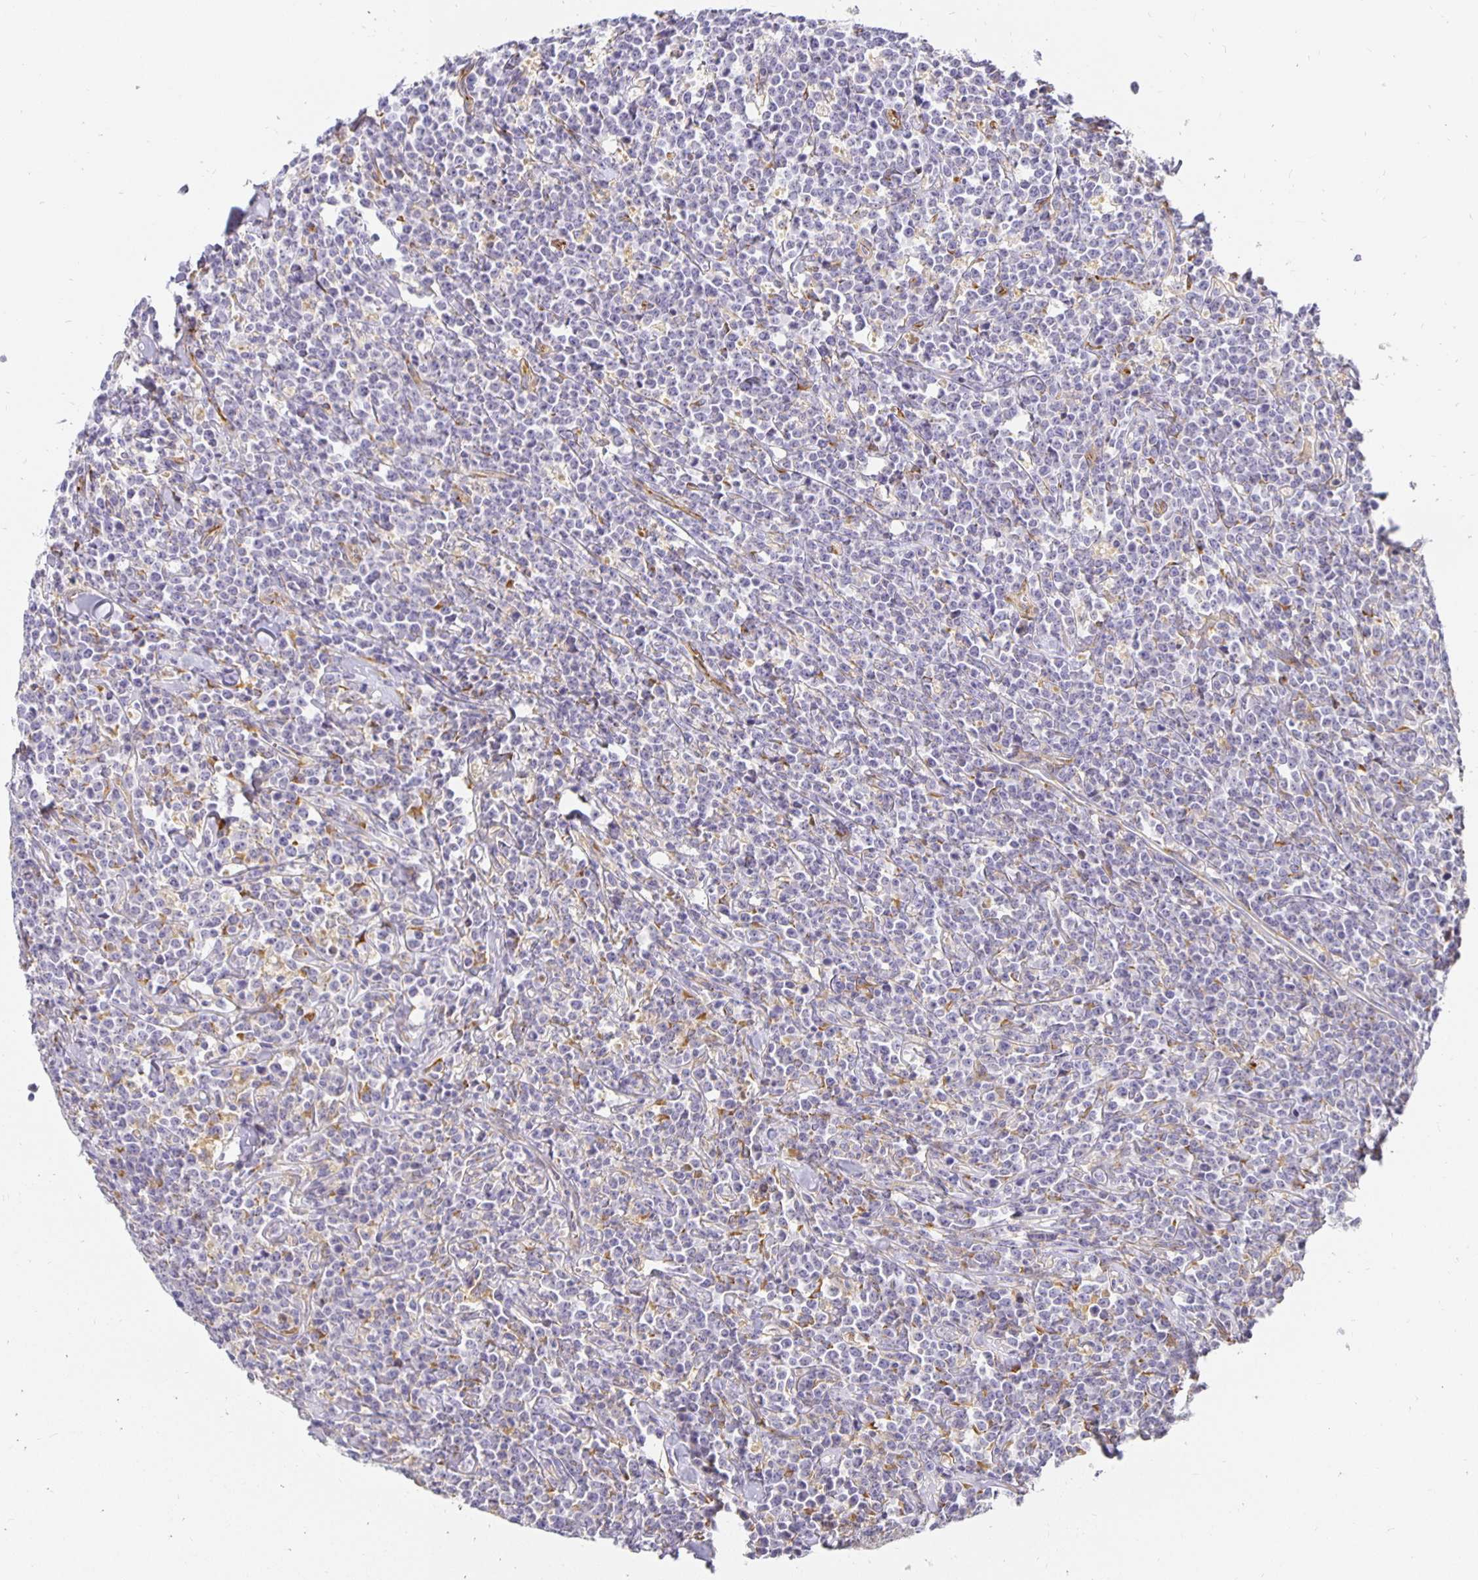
{"staining": {"intensity": "negative", "quantity": "none", "location": "none"}, "tissue": "lymphoma", "cell_type": "Tumor cells", "image_type": "cancer", "snomed": [{"axis": "morphology", "description": "Malignant lymphoma, non-Hodgkin's type, High grade"}, {"axis": "topography", "description": "Small intestine"}], "caption": "Tumor cells are negative for protein expression in human lymphoma.", "gene": "PLOD1", "patient": {"sex": "female", "age": 56}}